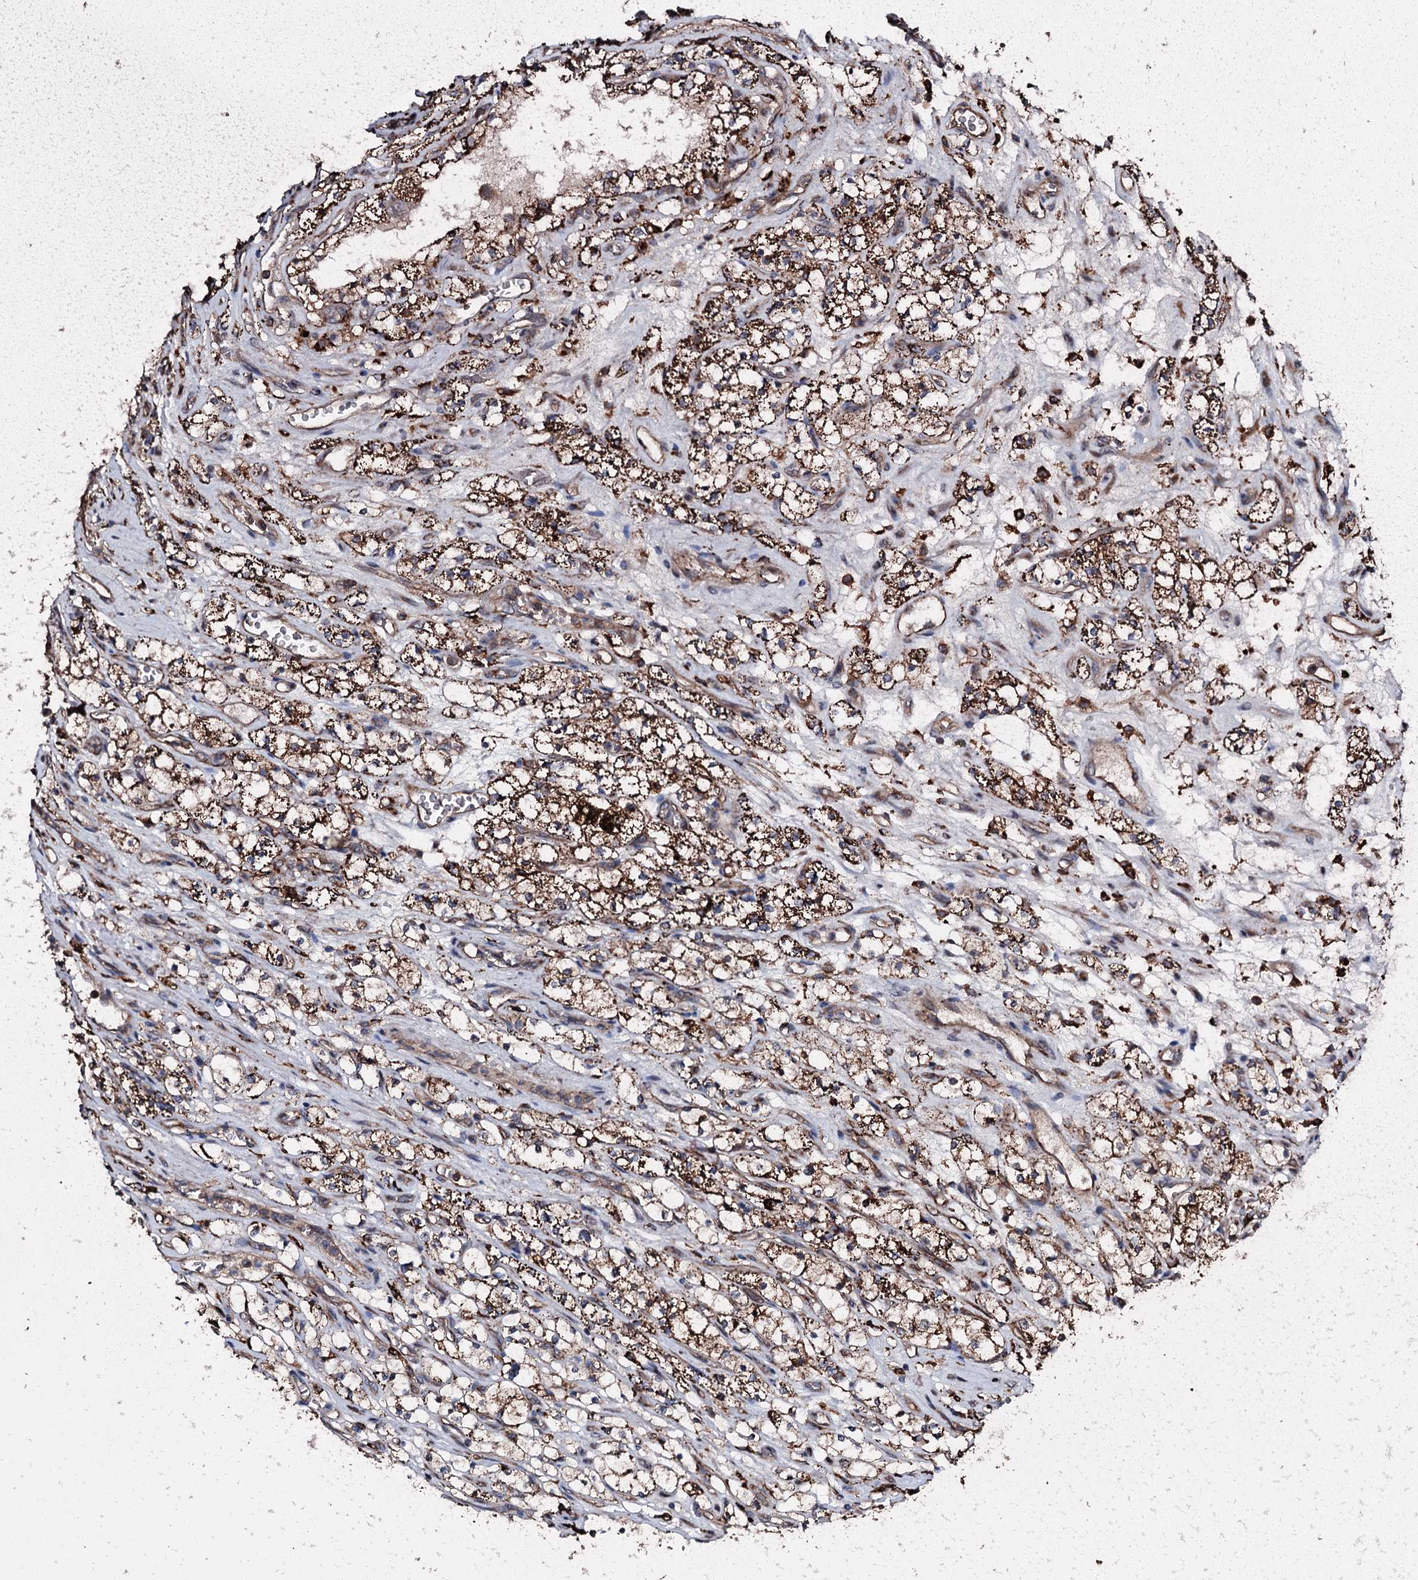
{"staining": {"intensity": "strong", "quantity": ">75%", "location": "cytoplasmic/membranous"}, "tissue": "renal cancer", "cell_type": "Tumor cells", "image_type": "cancer", "snomed": [{"axis": "morphology", "description": "Adenocarcinoma, NOS"}, {"axis": "topography", "description": "Kidney"}], "caption": "Immunohistochemistry (IHC) image of neoplastic tissue: adenocarcinoma (renal) stained using IHC displays high levels of strong protein expression localized specifically in the cytoplasmic/membranous of tumor cells, appearing as a cytoplasmic/membranous brown color.", "gene": "TPGS2", "patient": {"sex": "female", "age": 69}}